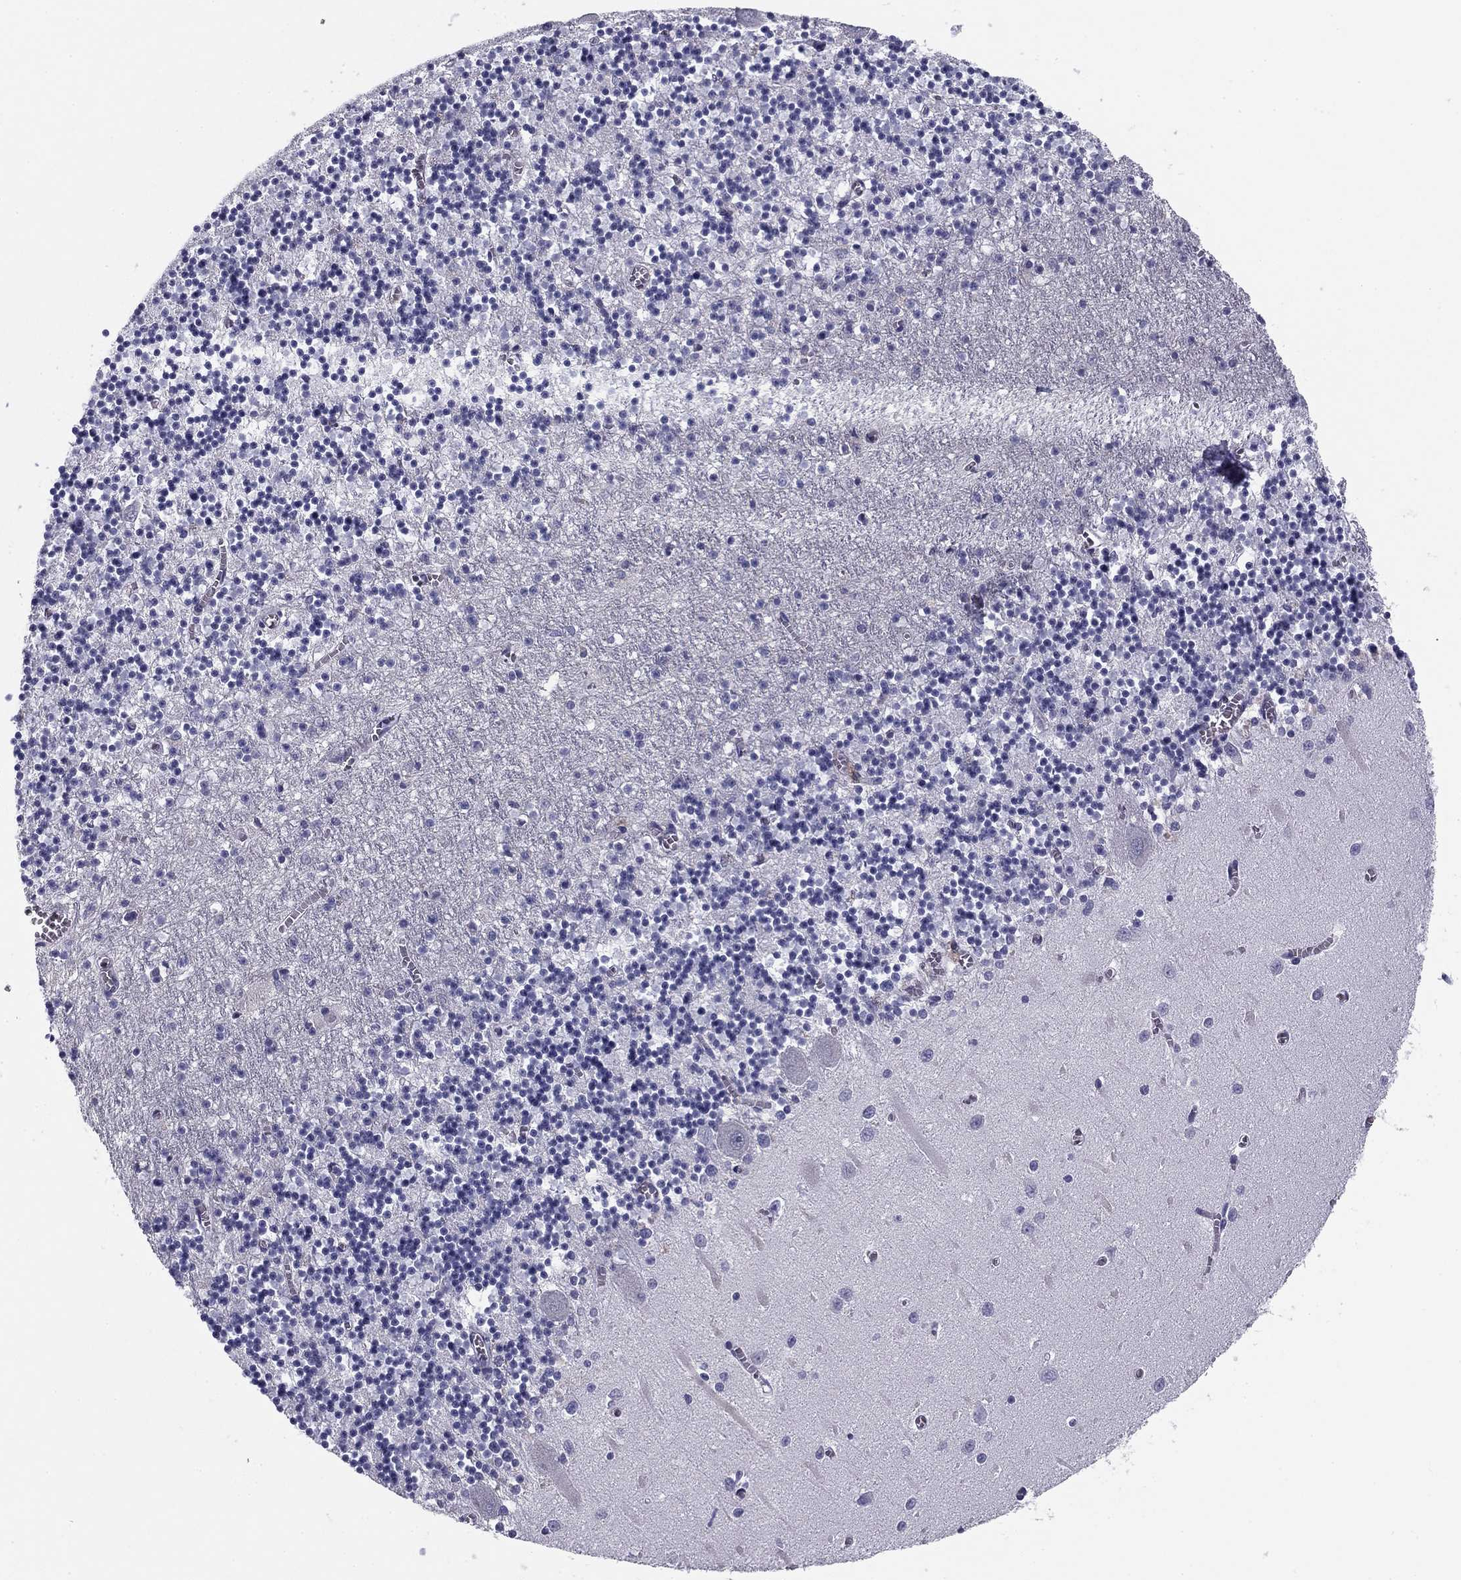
{"staining": {"intensity": "negative", "quantity": "none", "location": "none"}, "tissue": "cerebellum", "cell_type": "Cells in granular layer", "image_type": "normal", "snomed": [{"axis": "morphology", "description": "Normal tissue, NOS"}, {"axis": "topography", "description": "Cerebellum"}], "caption": "This histopathology image is of normal cerebellum stained with immunohistochemistry to label a protein in brown with the nuclei are counter-stained blue. There is no expression in cells in granular layer.", "gene": "FLNC", "patient": {"sex": "female", "age": 64}}